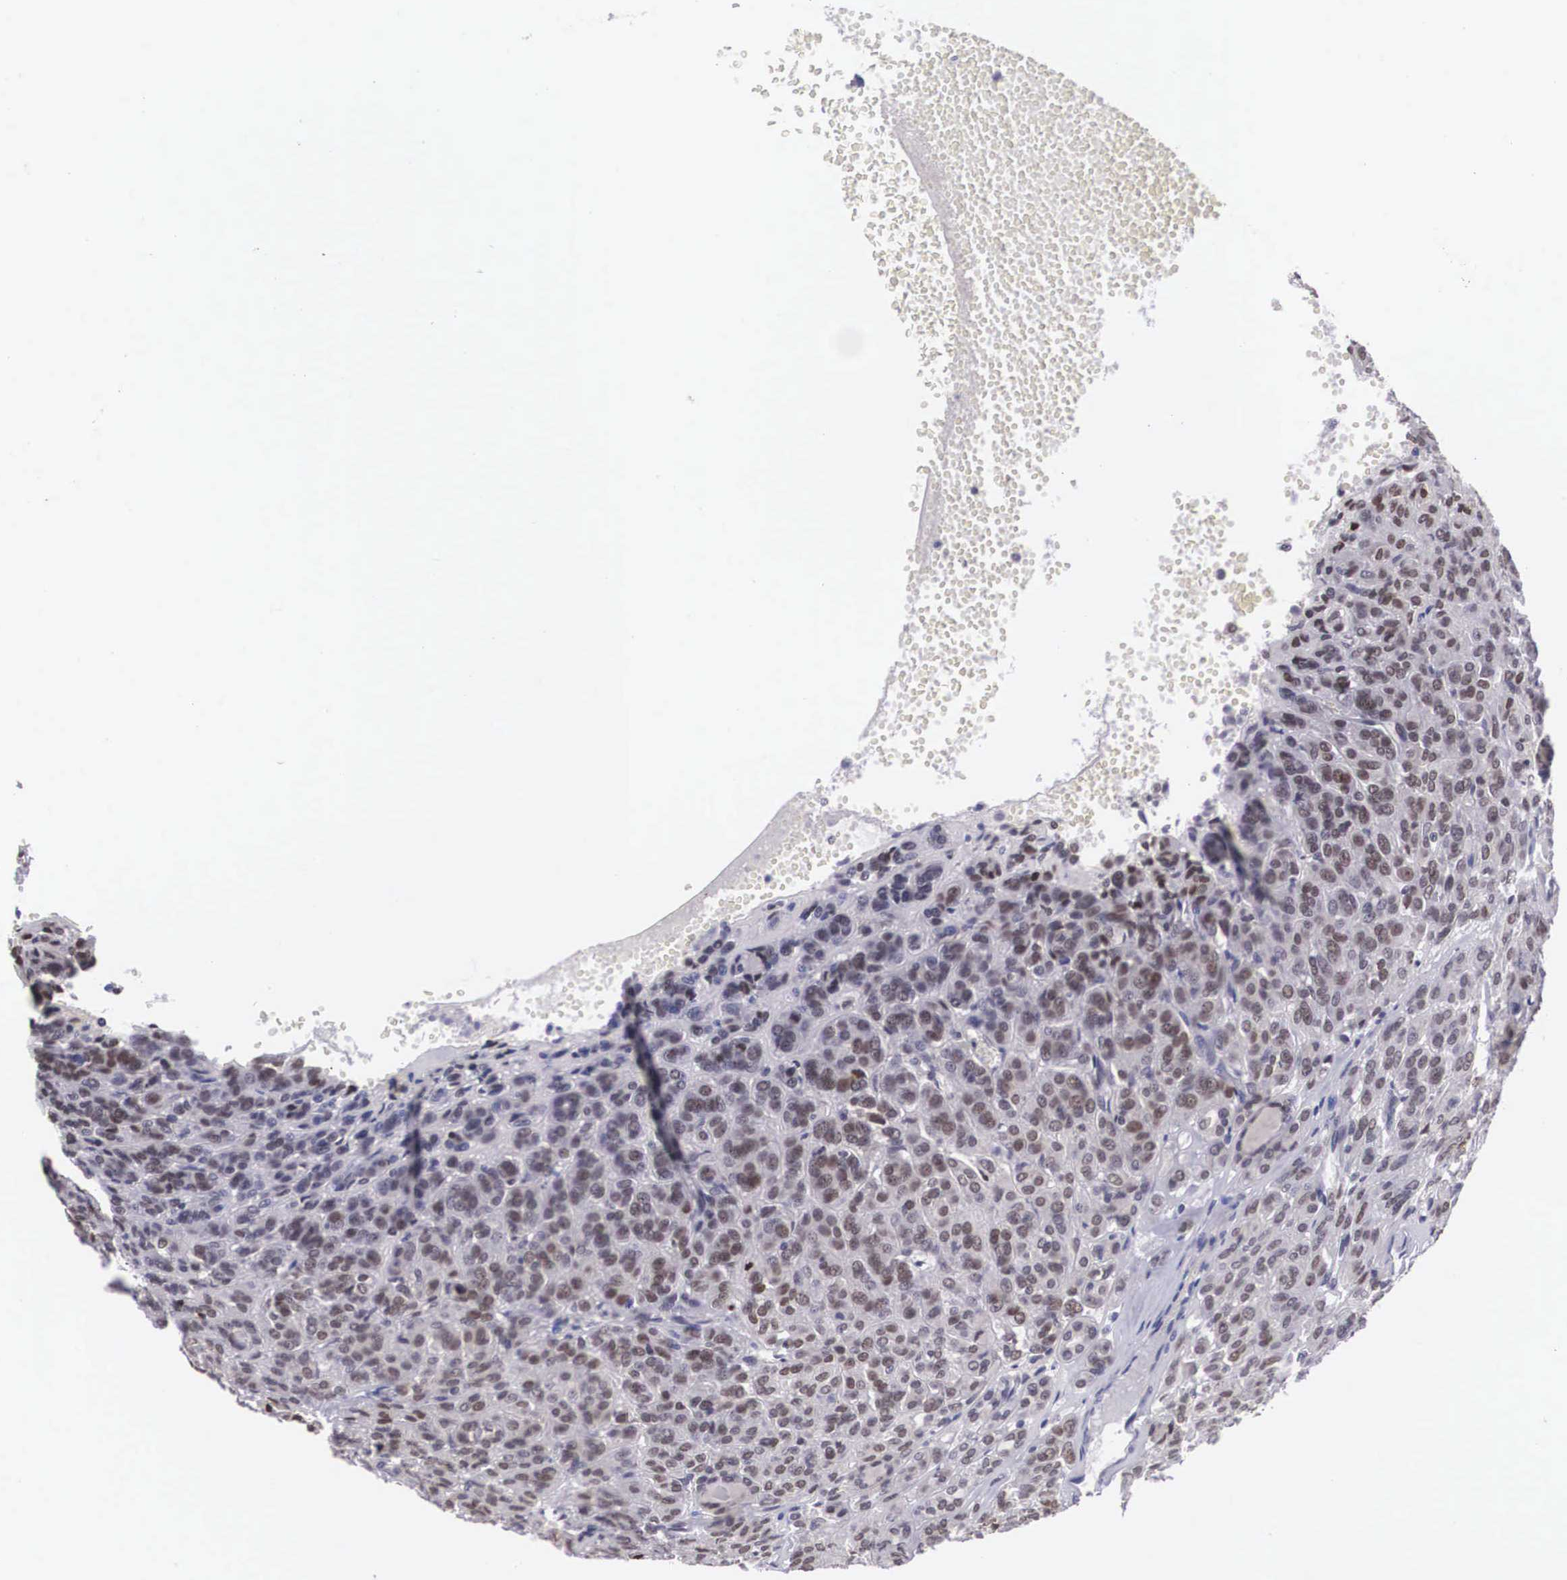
{"staining": {"intensity": "moderate", "quantity": ">75%", "location": "nuclear"}, "tissue": "thyroid cancer", "cell_type": "Tumor cells", "image_type": "cancer", "snomed": [{"axis": "morphology", "description": "Follicular adenoma carcinoma, NOS"}, {"axis": "topography", "description": "Thyroid gland"}], "caption": "Immunohistochemical staining of human follicular adenoma carcinoma (thyroid) reveals moderate nuclear protein staining in about >75% of tumor cells.", "gene": "ZNF275", "patient": {"sex": "female", "age": 71}}